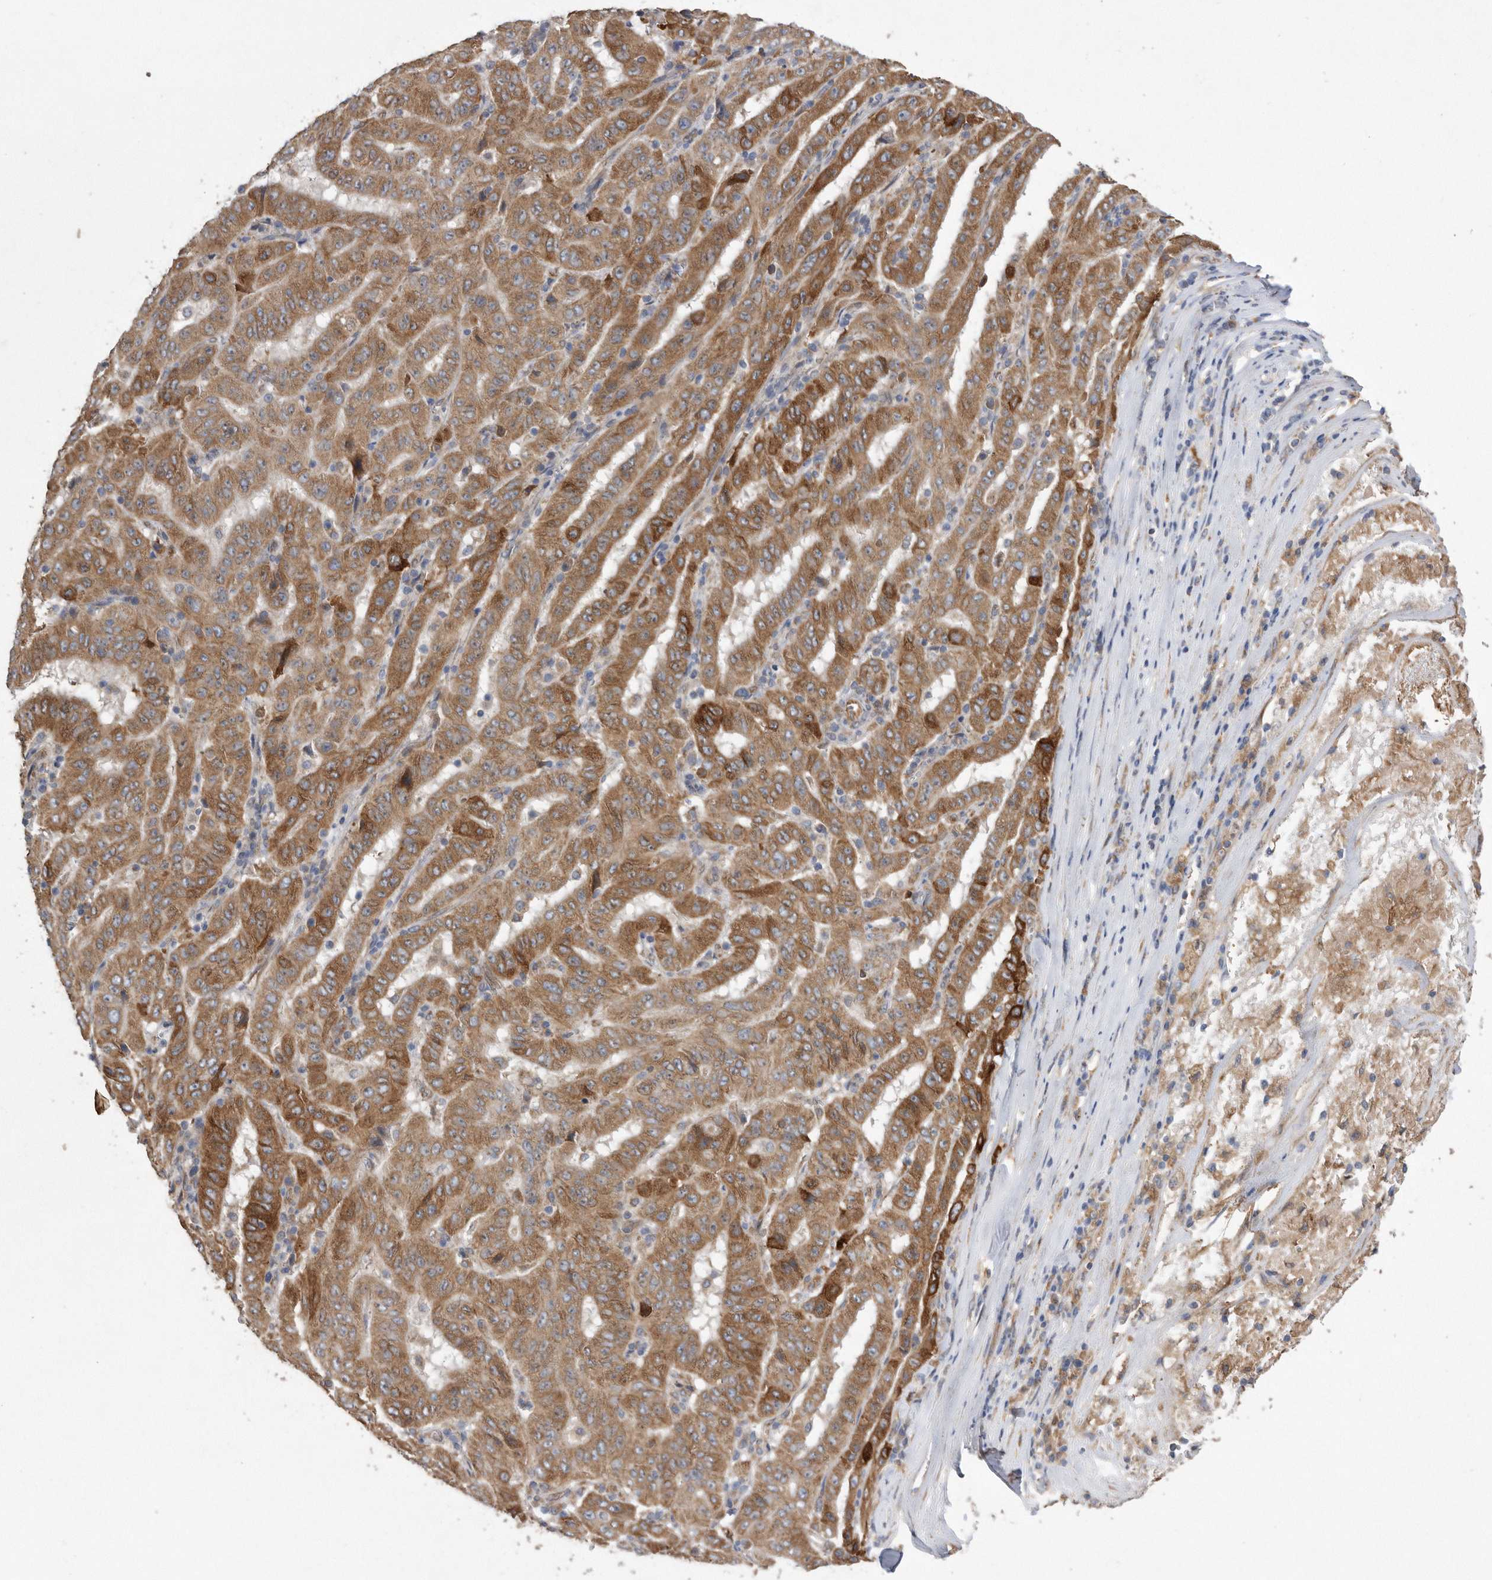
{"staining": {"intensity": "moderate", "quantity": ">75%", "location": "cytoplasmic/membranous"}, "tissue": "pancreatic cancer", "cell_type": "Tumor cells", "image_type": "cancer", "snomed": [{"axis": "morphology", "description": "Adenocarcinoma, NOS"}, {"axis": "topography", "description": "Pancreas"}], "caption": "IHC (DAB) staining of pancreatic cancer (adenocarcinoma) exhibits moderate cytoplasmic/membranous protein positivity in approximately >75% of tumor cells. Using DAB (3,3'-diaminobenzidine) (brown) and hematoxylin (blue) stains, captured at high magnification using brightfield microscopy.", "gene": "PON2", "patient": {"sex": "male", "age": 63}}